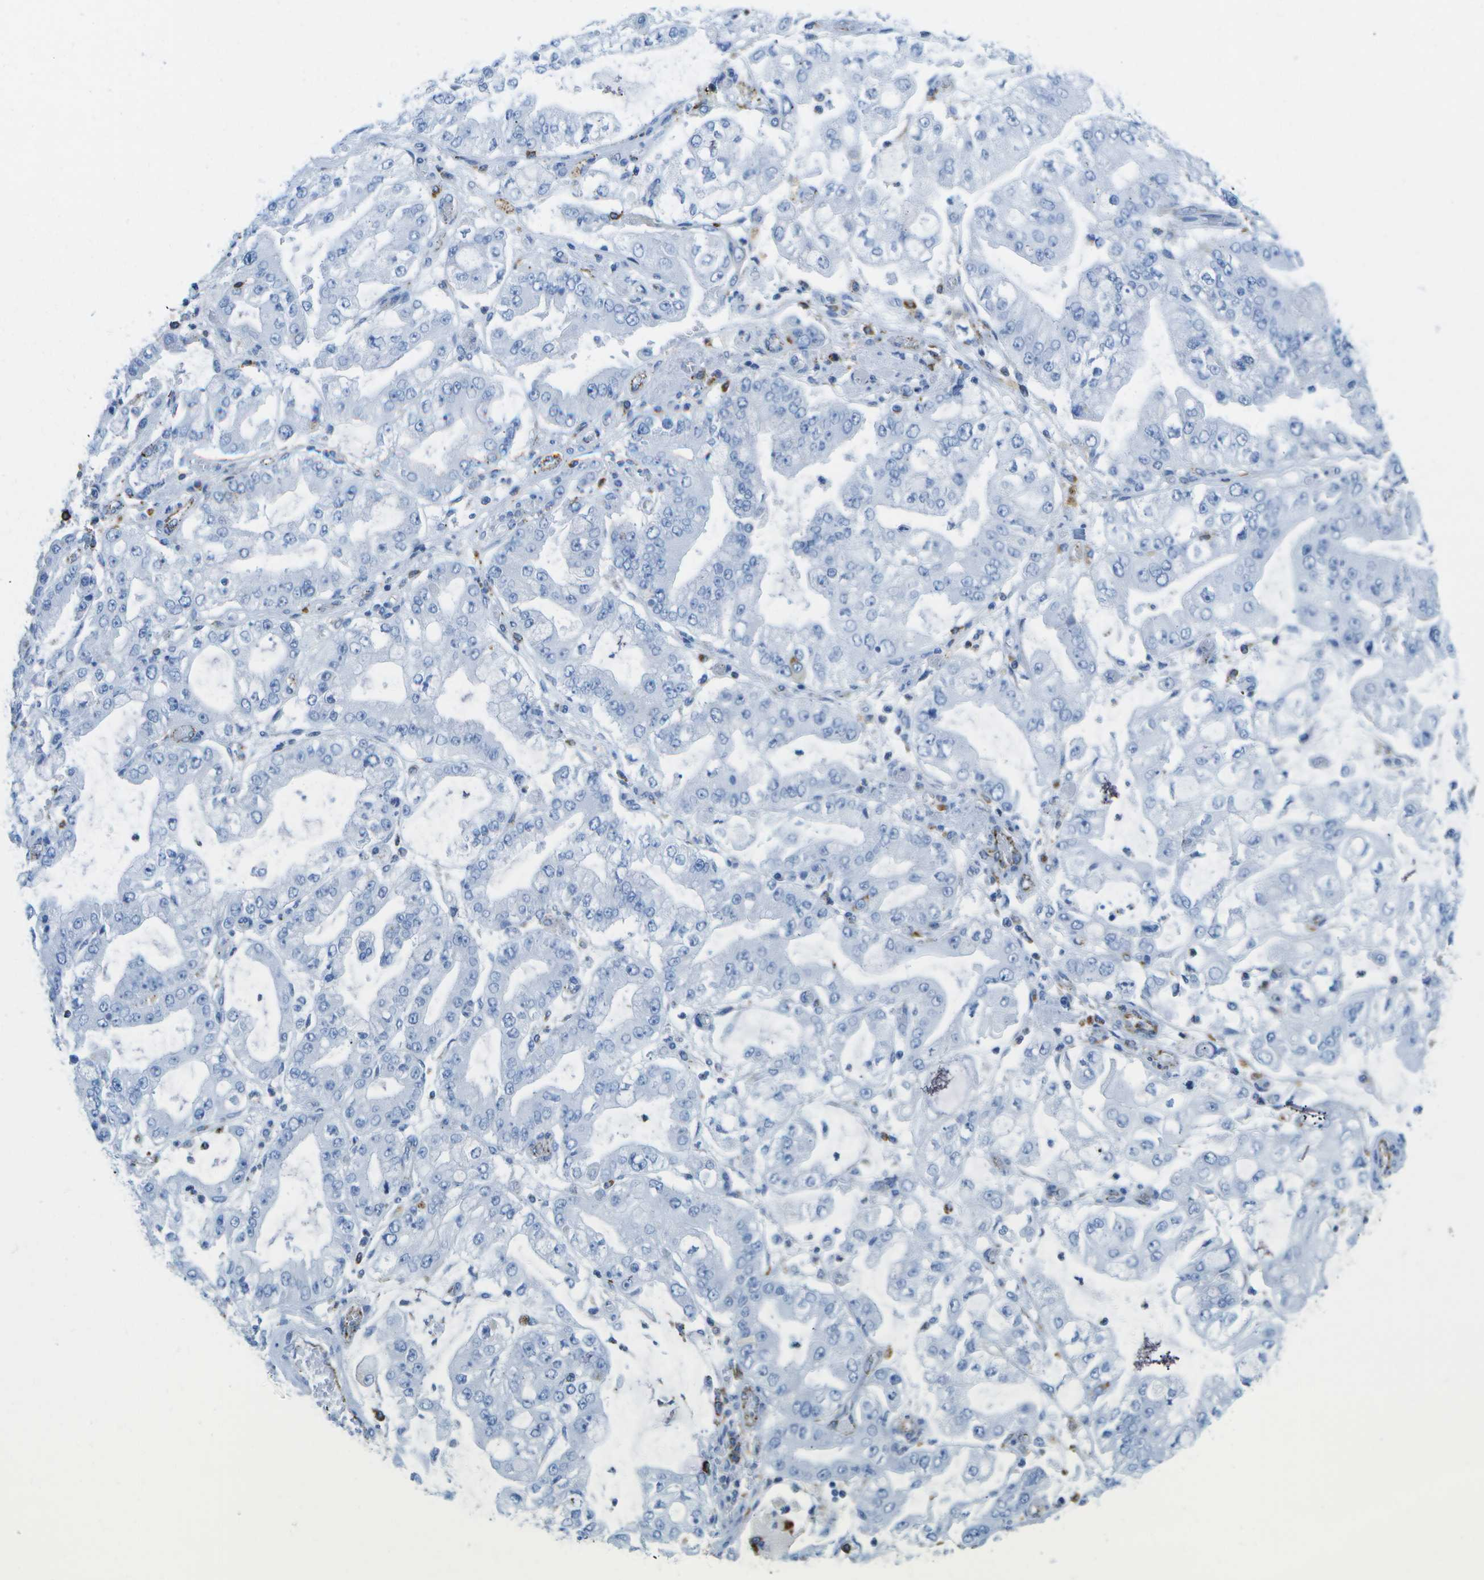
{"staining": {"intensity": "negative", "quantity": "none", "location": "none"}, "tissue": "stomach cancer", "cell_type": "Tumor cells", "image_type": "cancer", "snomed": [{"axis": "morphology", "description": "Adenocarcinoma, NOS"}, {"axis": "topography", "description": "Stomach"}], "caption": "Immunohistochemical staining of human adenocarcinoma (stomach) displays no significant staining in tumor cells. (Stains: DAB (3,3'-diaminobenzidine) immunohistochemistry with hematoxylin counter stain, Microscopy: brightfield microscopy at high magnification).", "gene": "PRCP", "patient": {"sex": "male", "age": 76}}